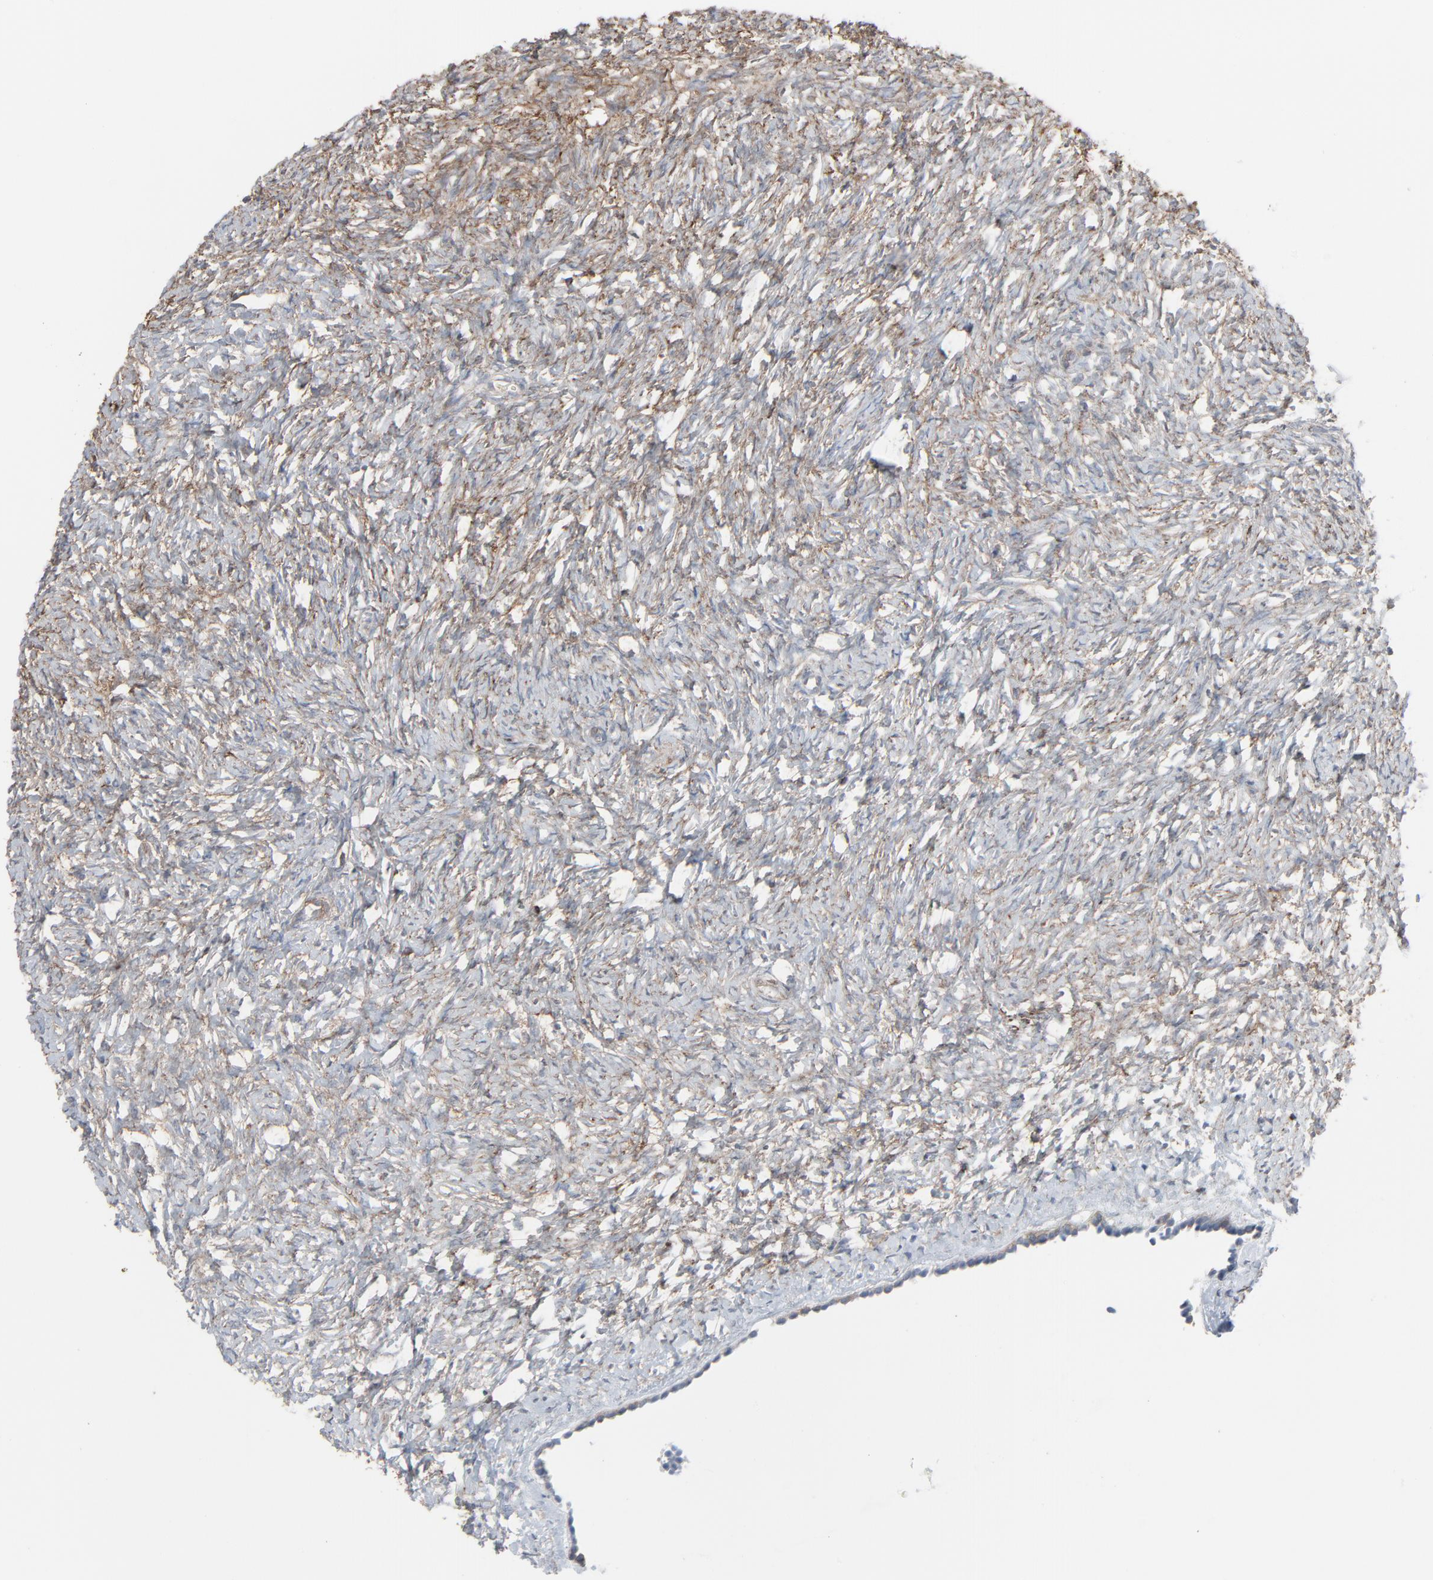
{"staining": {"intensity": "moderate", "quantity": "25%-75%", "location": "cytoplasmic/membranous"}, "tissue": "ovary", "cell_type": "Ovarian stroma cells", "image_type": "normal", "snomed": [{"axis": "morphology", "description": "Normal tissue, NOS"}, {"axis": "topography", "description": "Ovary"}], "caption": "Immunohistochemistry (DAB (3,3'-diaminobenzidine)) staining of normal ovary demonstrates moderate cytoplasmic/membranous protein expression in approximately 25%-75% of ovarian stroma cells. (DAB IHC with brightfield microscopy, high magnification).", "gene": "OPTN", "patient": {"sex": "female", "age": 35}}